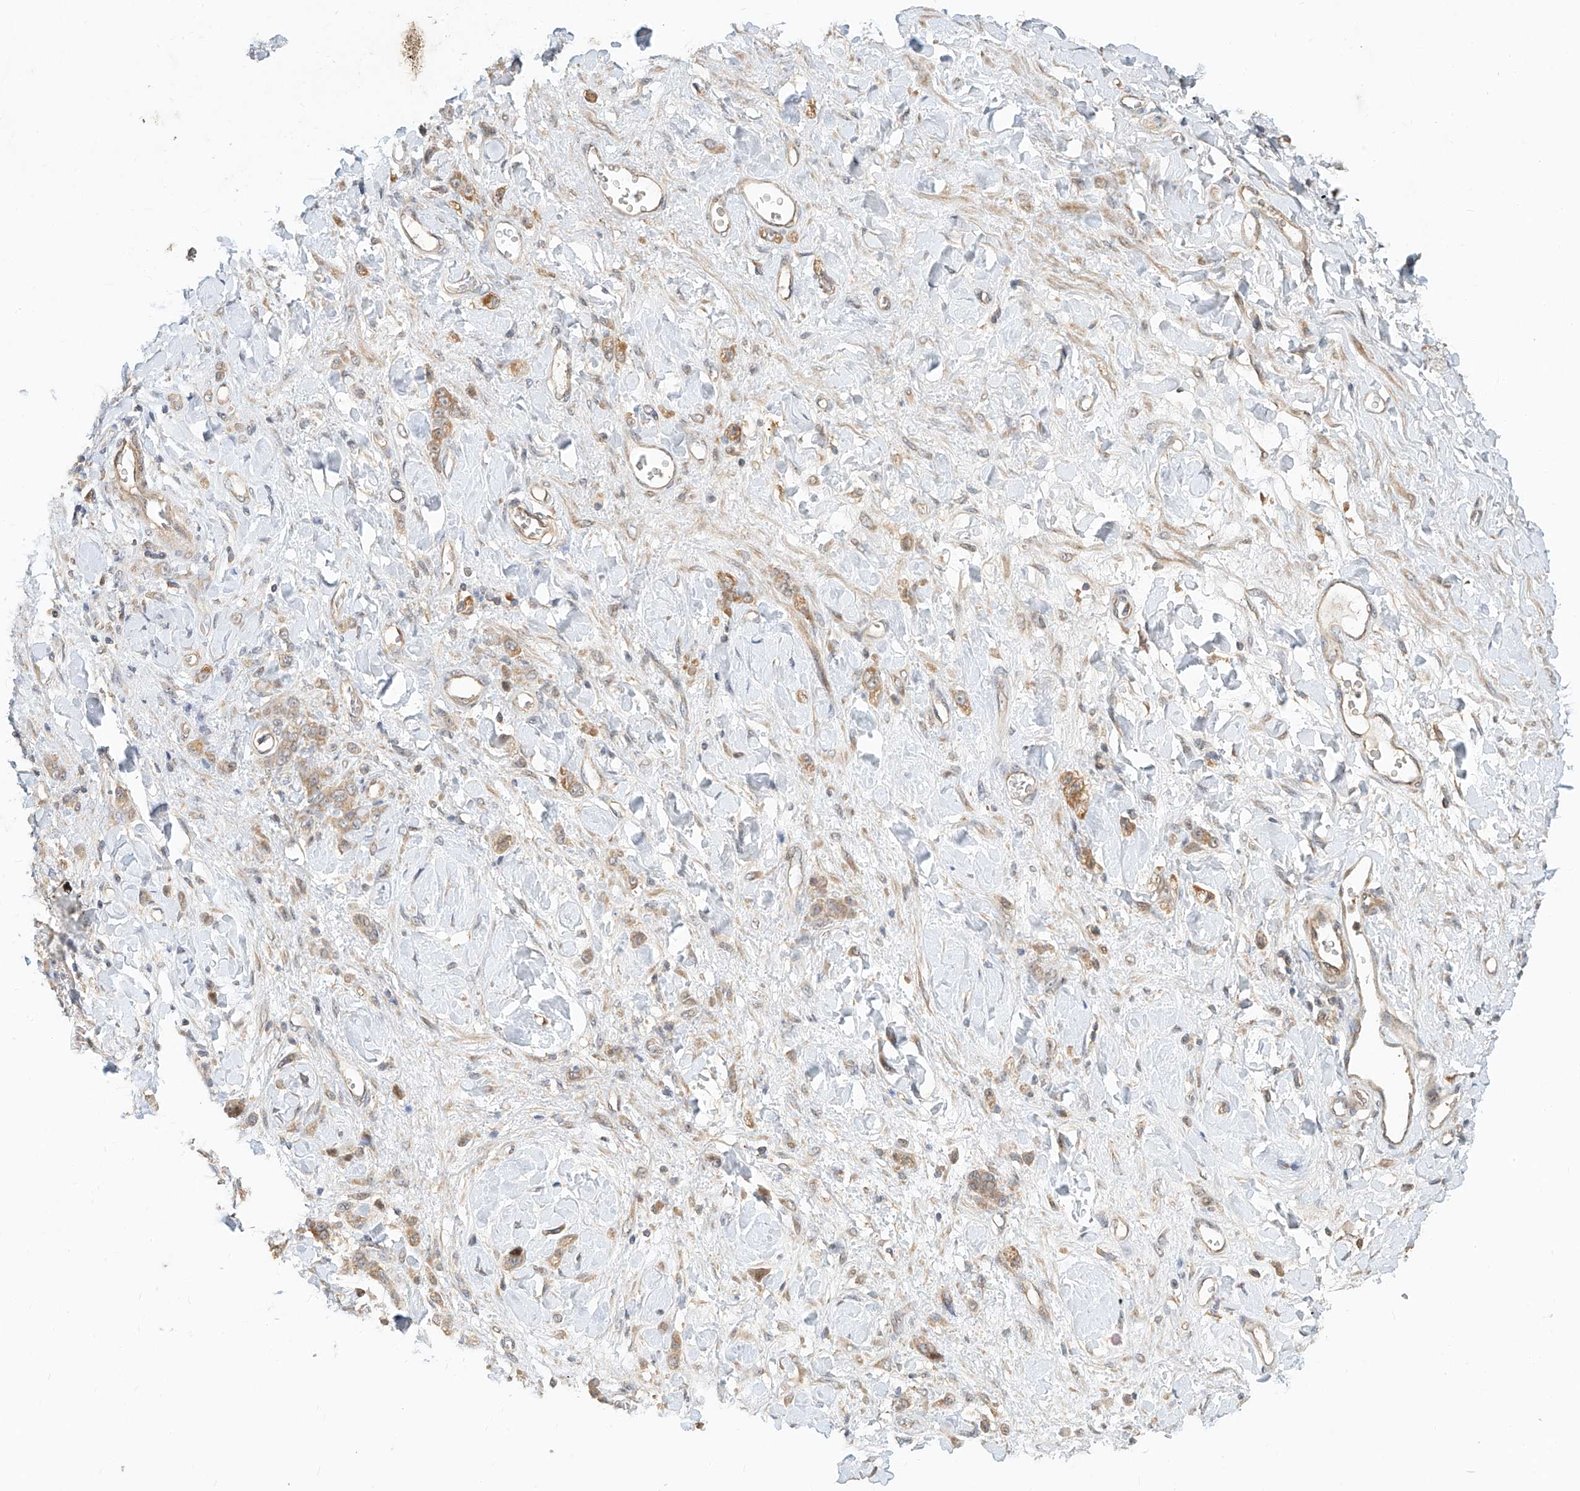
{"staining": {"intensity": "weak", "quantity": ">75%", "location": "cytoplasmic/membranous"}, "tissue": "stomach cancer", "cell_type": "Tumor cells", "image_type": "cancer", "snomed": [{"axis": "morphology", "description": "Normal tissue, NOS"}, {"axis": "morphology", "description": "Adenocarcinoma, NOS"}, {"axis": "topography", "description": "Stomach"}], "caption": "Protein analysis of stomach adenocarcinoma tissue demonstrates weak cytoplasmic/membranous expression in approximately >75% of tumor cells. (DAB IHC with brightfield microscopy, high magnification).", "gene": "TMEM61", "patient": {"sex": "male", "age": 82}}